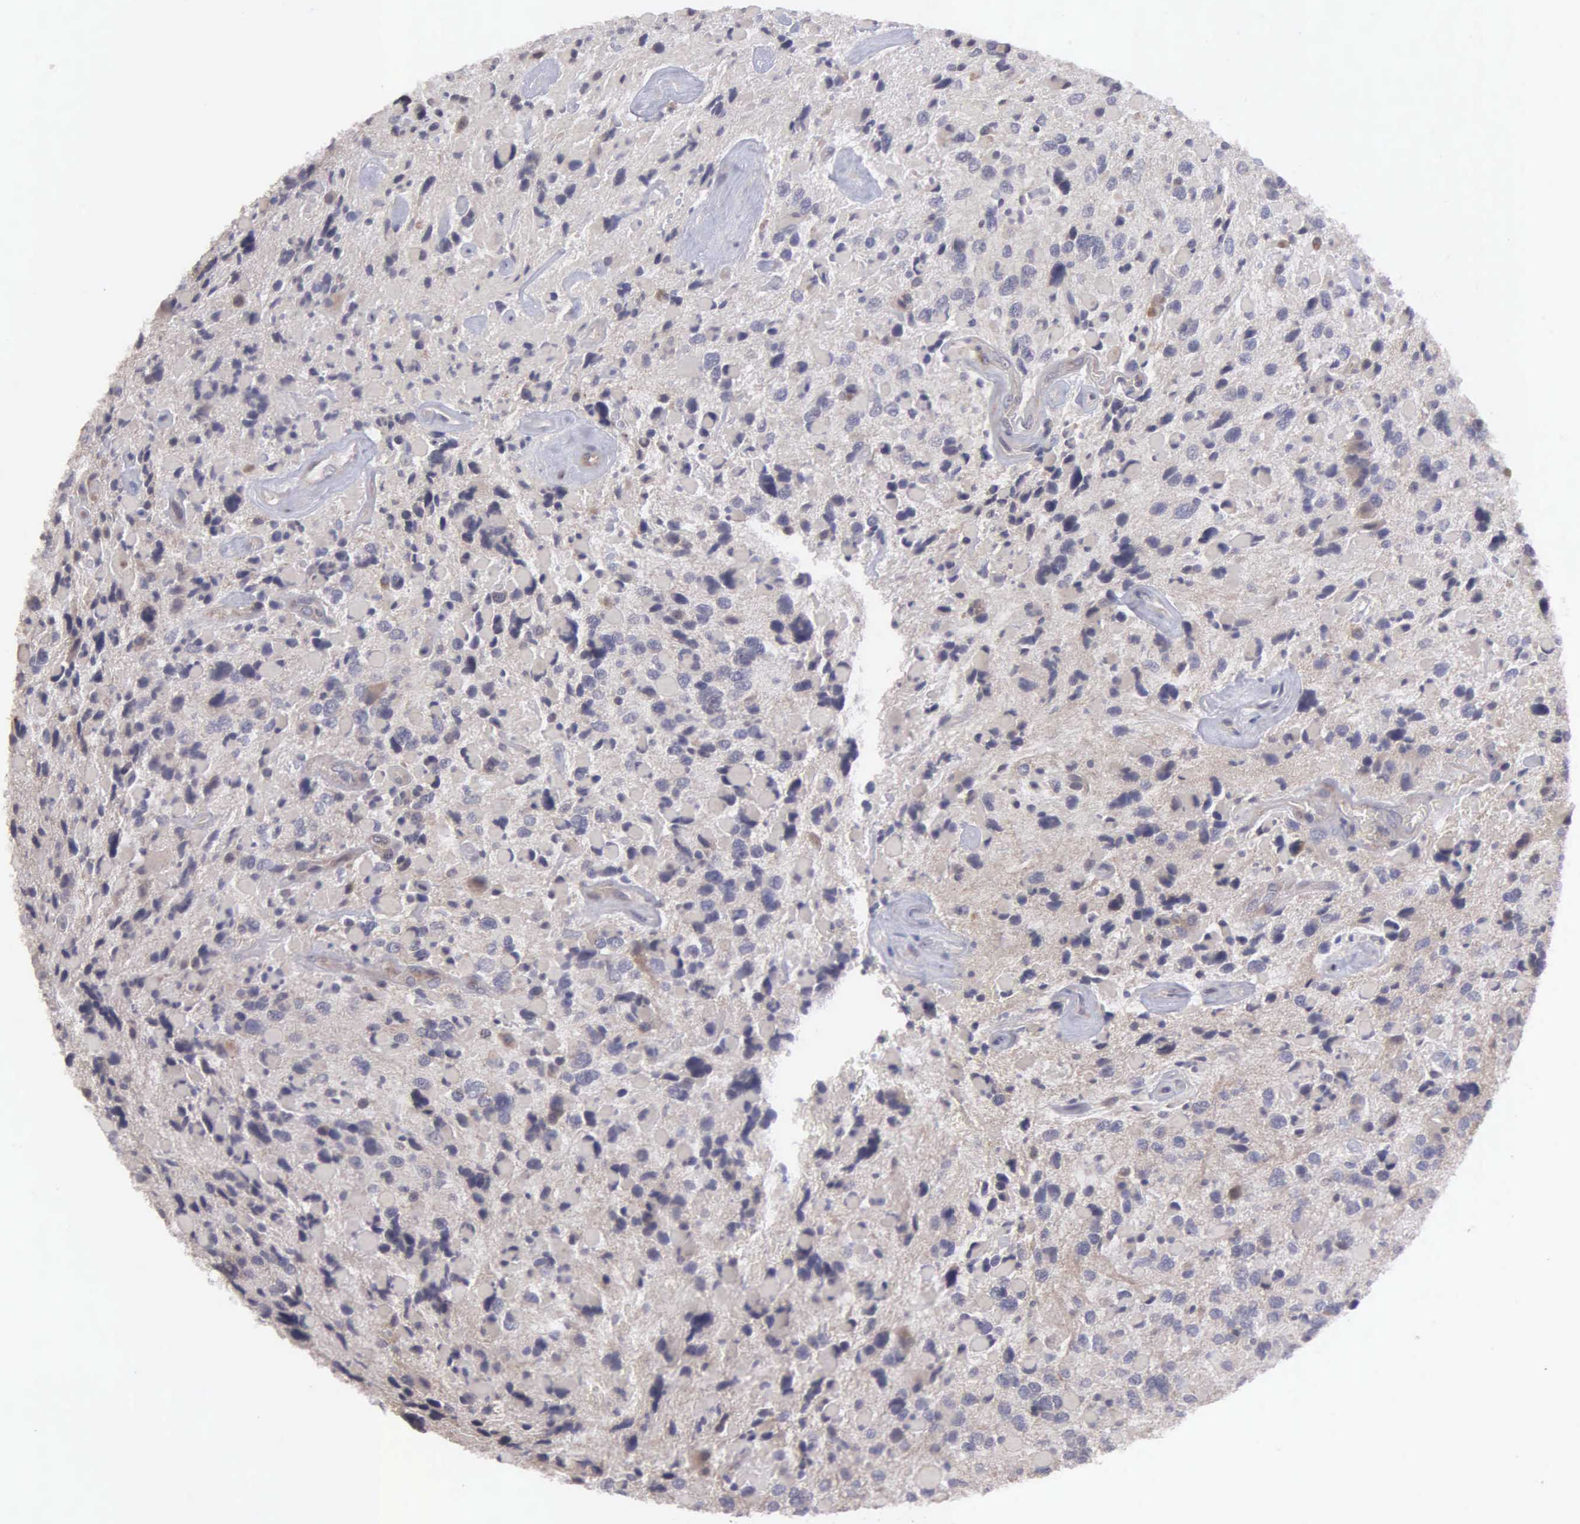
{"staining": {"intensity": "negative", "quantity": "none", "location": "none"}, "tissue": "glioma", "cell_type": "Tumor cells", "image_type": "cancer", "snomed": [{"axis": "morphology", "description": "Glioma, malignant, High grade"}, {"axis": "topography", "description": "Brain"}], "caption": "Glioma was stained to show a protein in brown. There is no significant staining in tumor cells. (Stains: DAB (3,3'-diaminobenzidine) immunohistochemistry with hematoxylin counter stain, Microscopy: brightfield microscopy at high magnification).", "gene": "RTL10", "patient": {"sex": "female", "age": 37}}